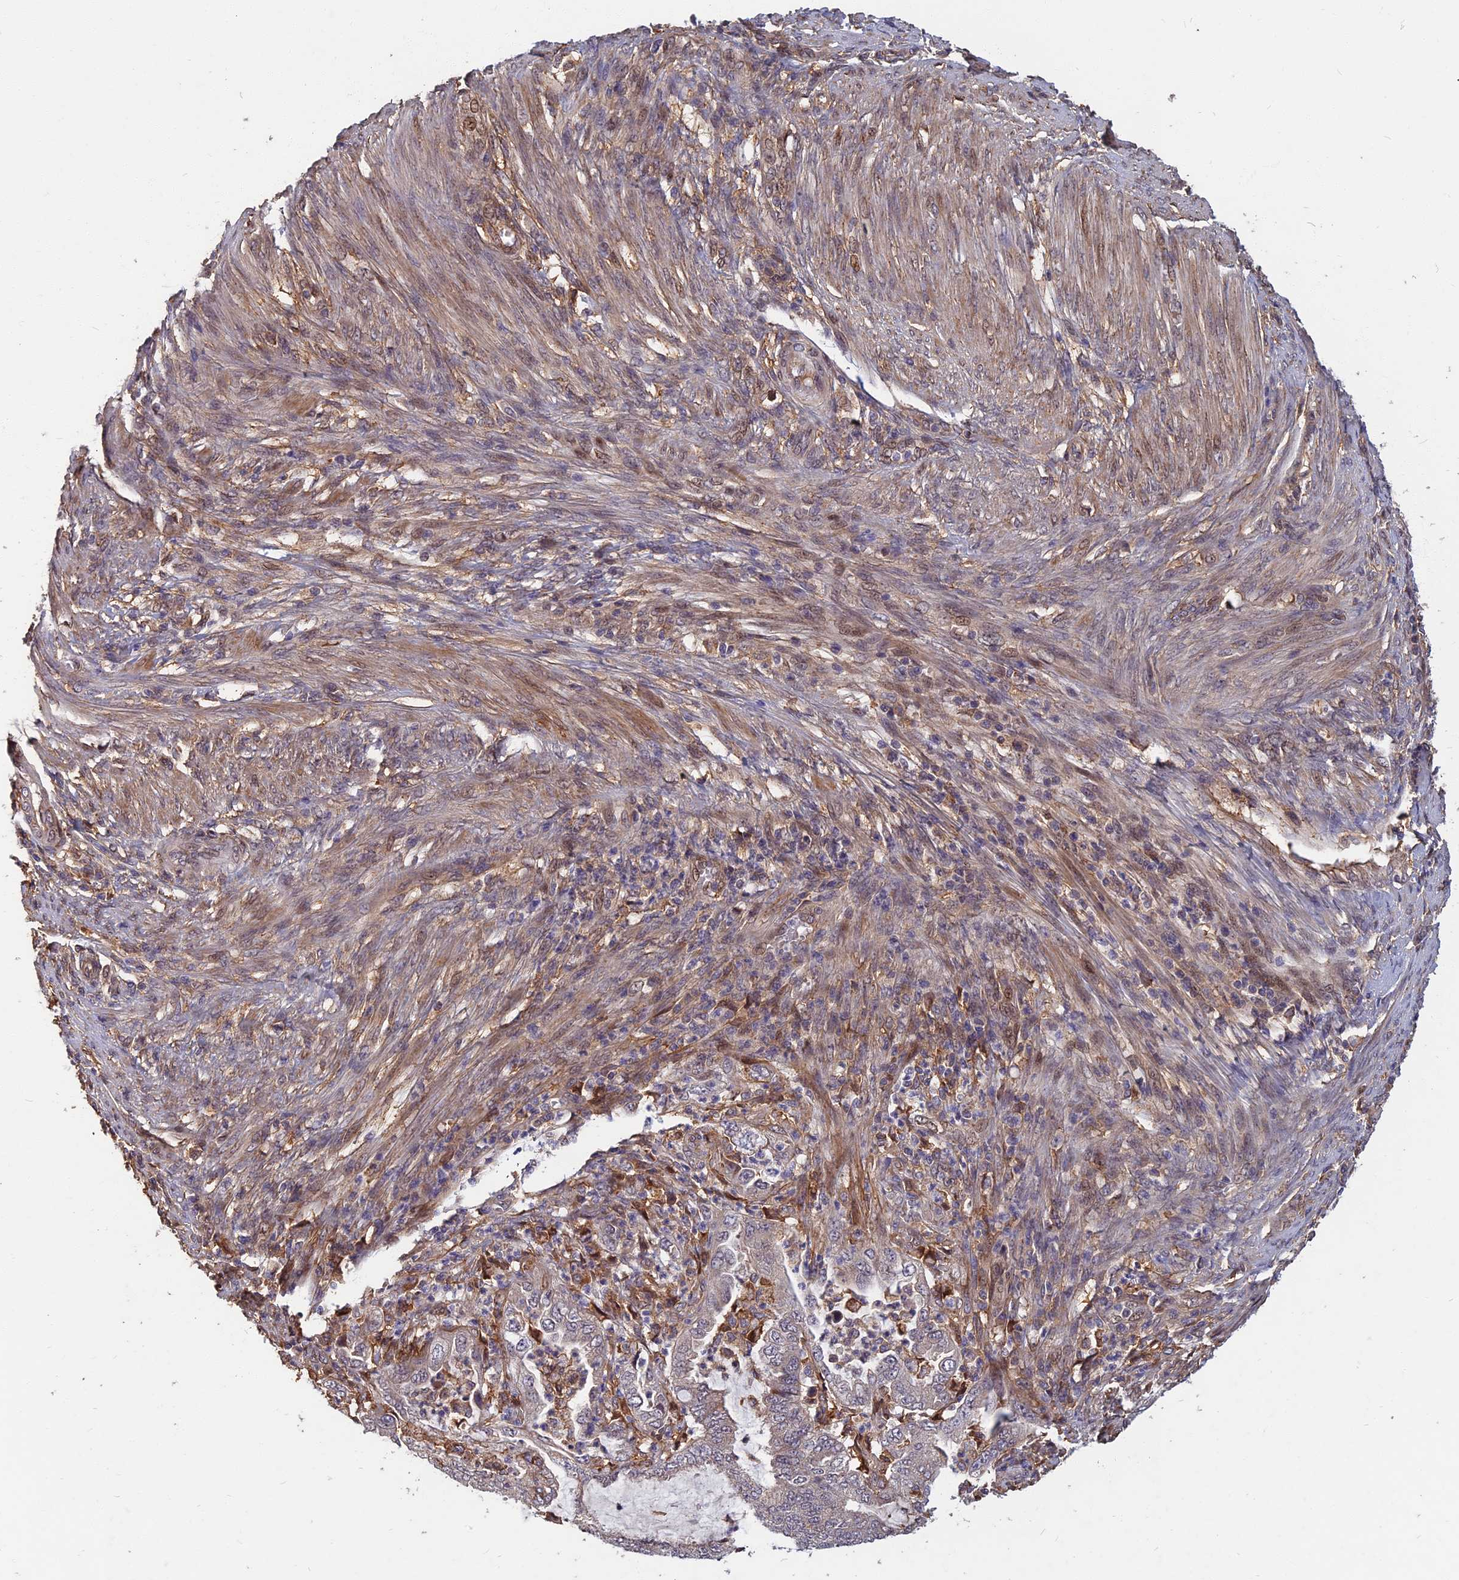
{"staining": {"intensity": "negative", "quantity": "none", "location": "none"}, "tissue": "endometrial cancer", "cell_type": "Tumor cells", "image_type": "cancer", "snomed": [{"axis": "morphology", "description": "Adenocarcinoma, NOS"}, {"axis": "topography", "description": "Endometrium"}], "caption": "A micrograph of human endometrial adenocarcinoma is negative for staining in tumor cells.", "gene": "SPG11", "patient": {"sex": "female", "age": 51}}